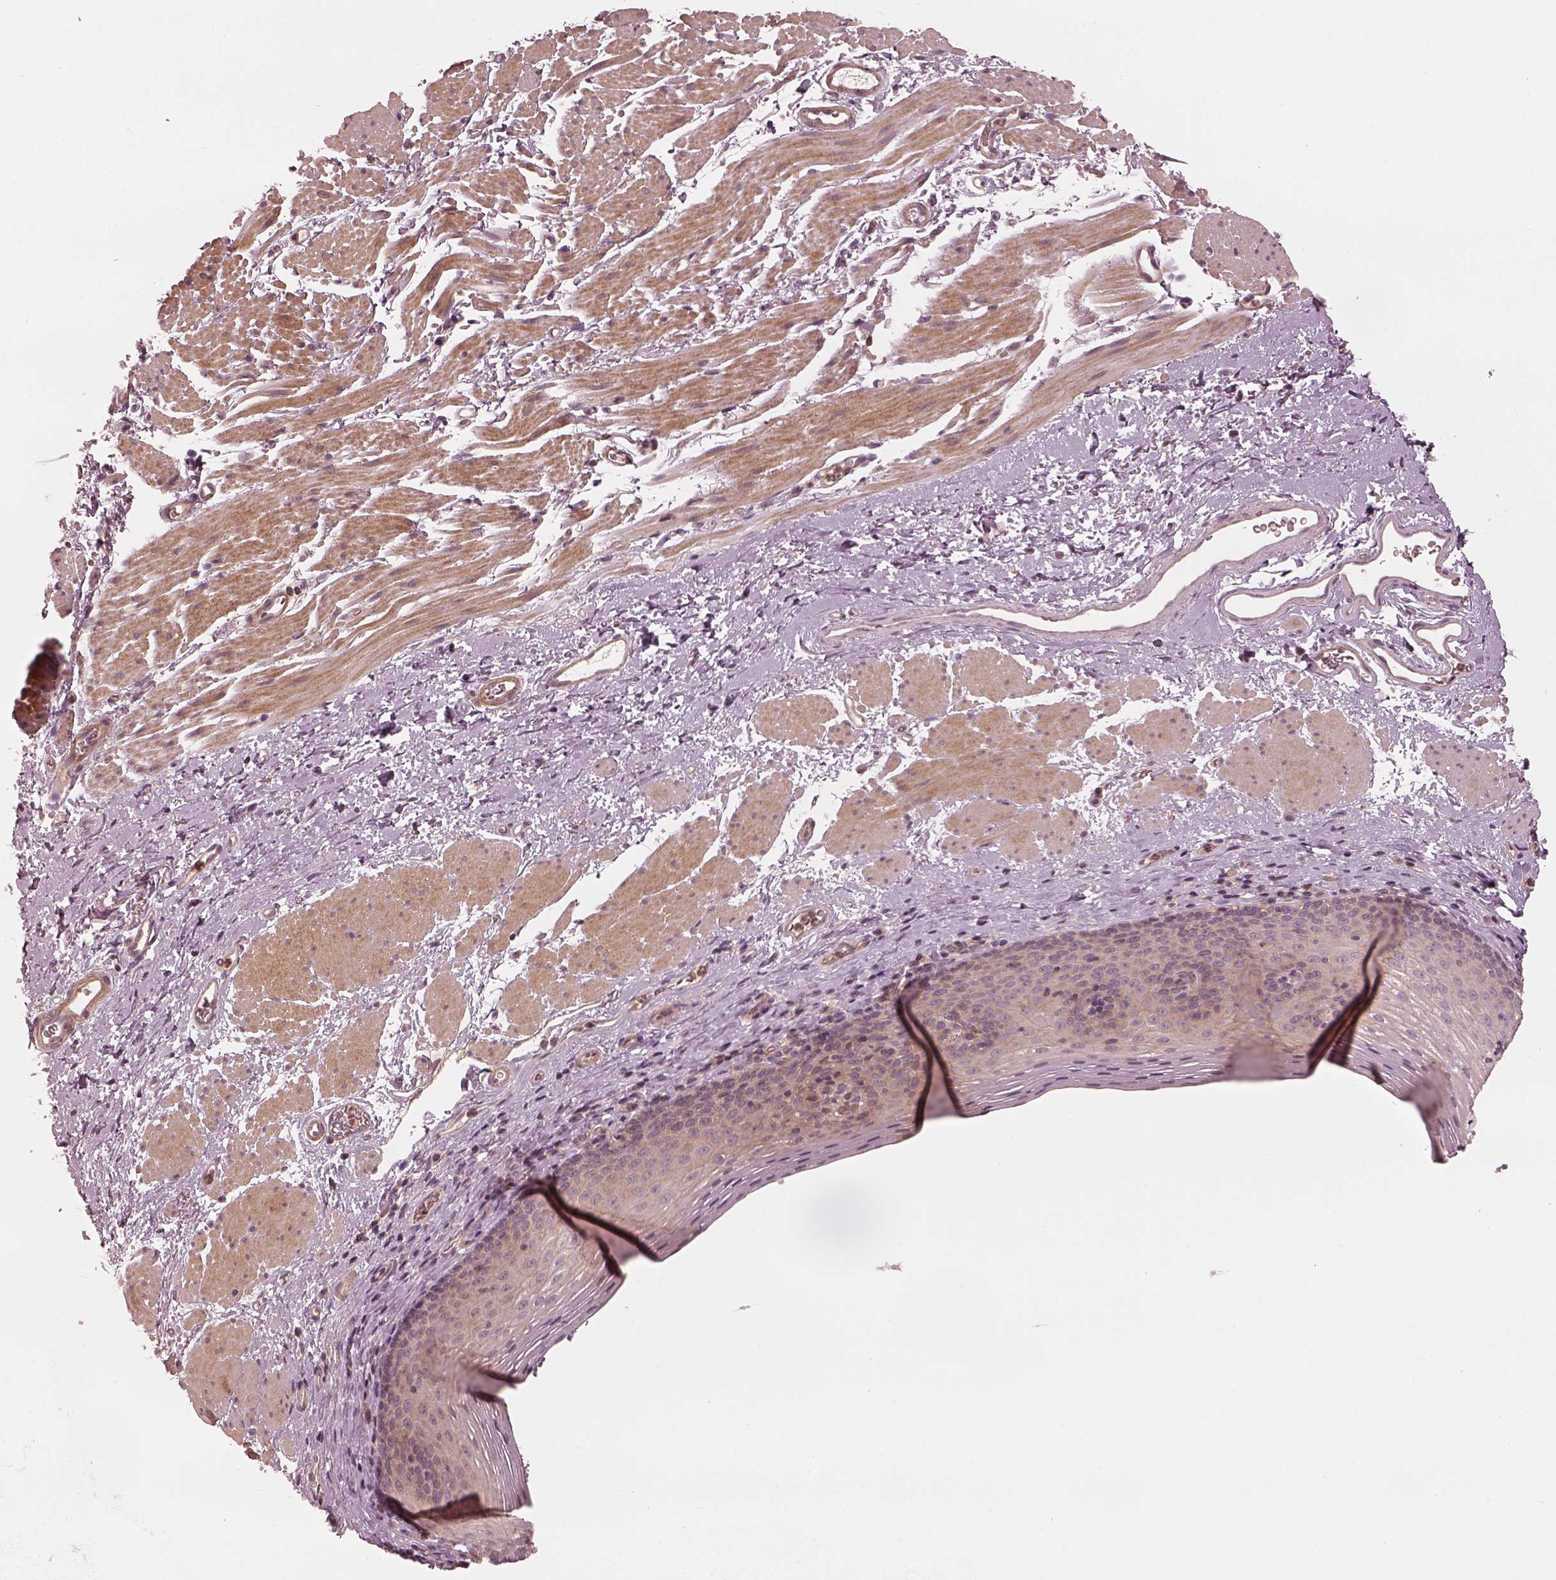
{"staining": {"intensity": "negative", "quantity": "none", "location": "none"}, "tissue": "esophagus", "cell_type": "Squamous epithelial cells", "image_type": "normal", "snomed": [{"axis": "morphology", "description": "Normal tissue, NOS"}, {"axis": "topography", "description": "Esophagus"}], "caption": "This is a micrograph of immunohistochemistry (IHC) staining of benign esophagus, which shows no expression in squamous epithelial cells.", "gene": "FAM107B", "patient": {"sex": "female", "age": 68}}